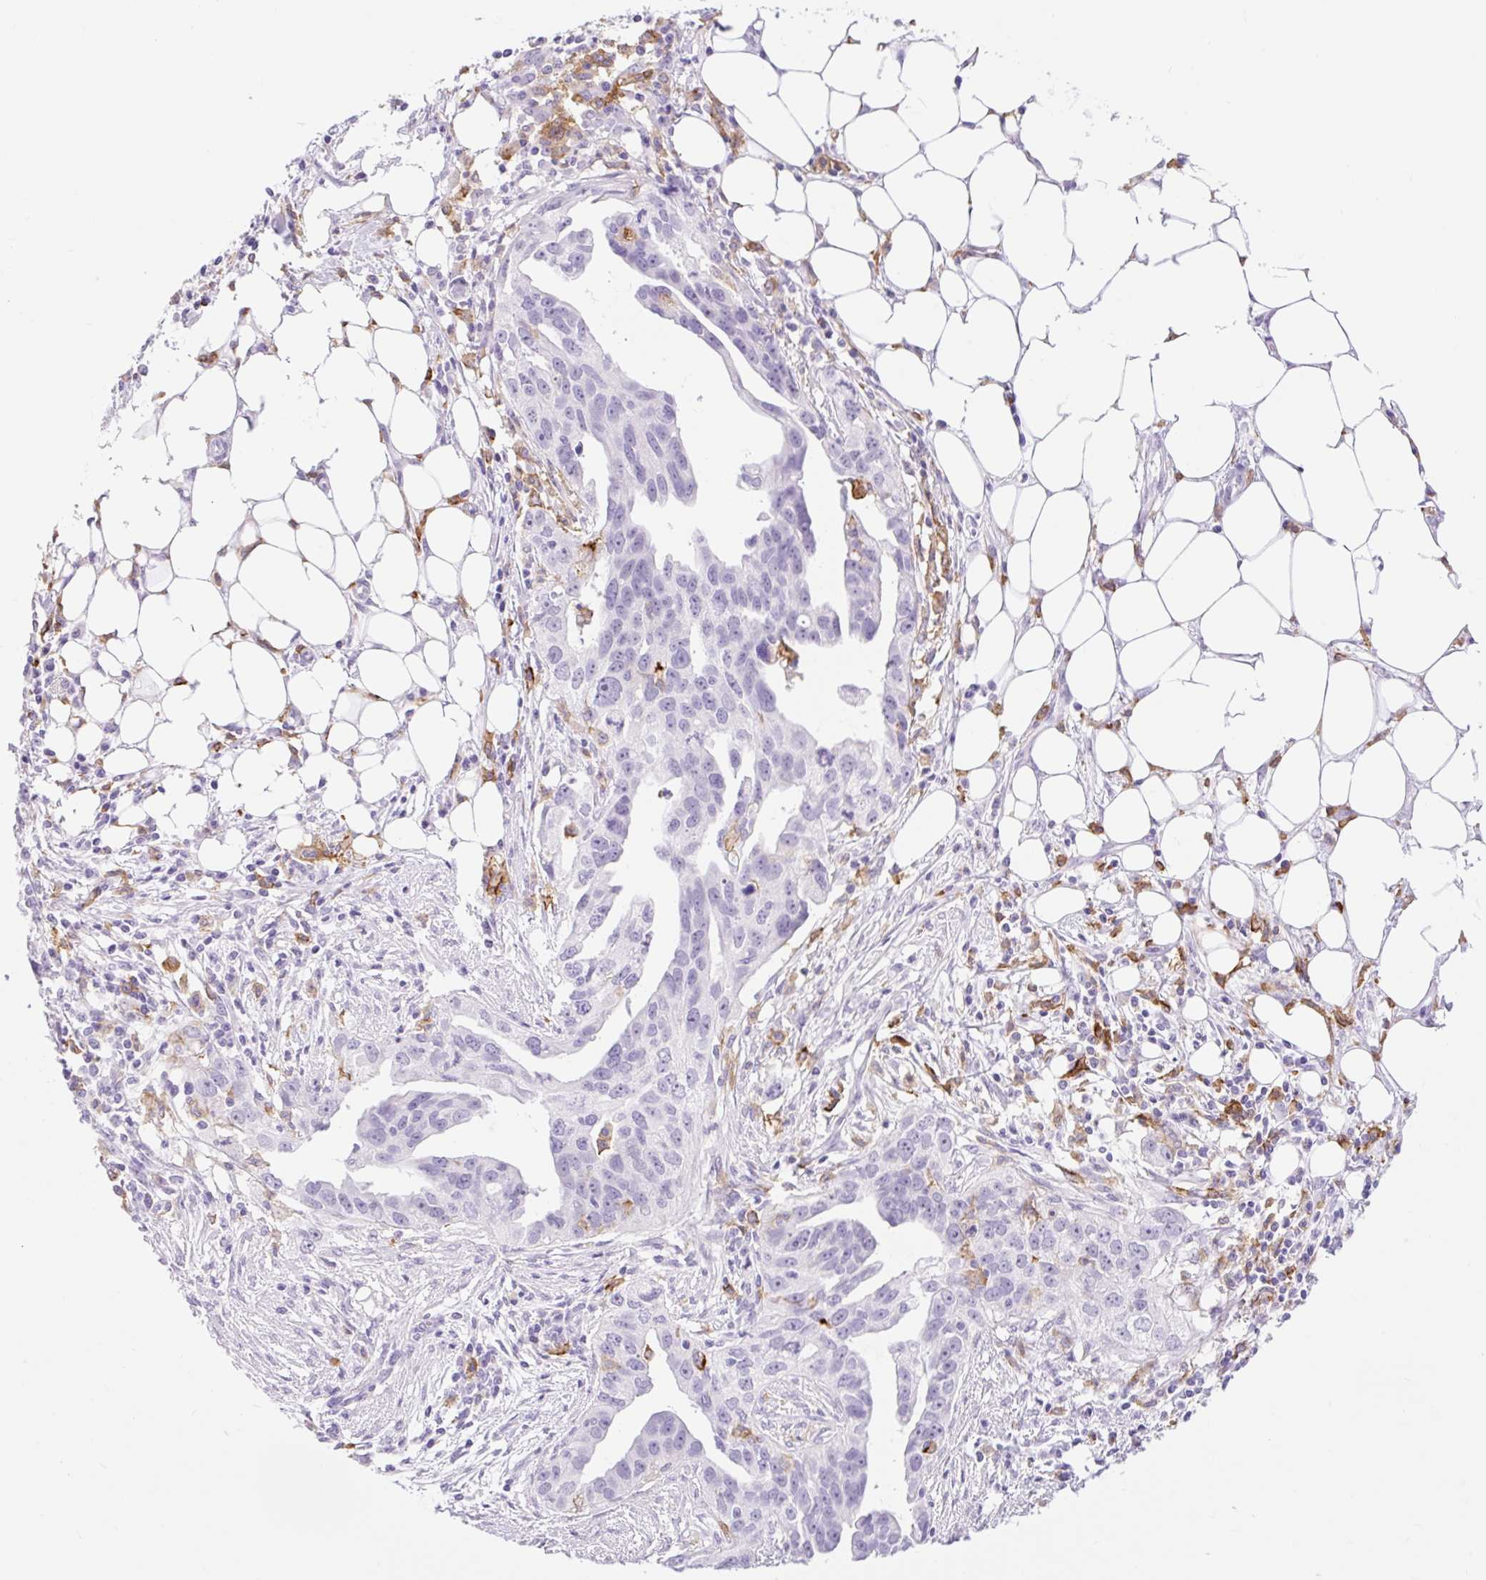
{"staining": {"intensity": "negative", "quantity": "none", "location": "none"}, "tissue": "ovarian cancer", "cell_type": "Tumor cells", "image_type": "cancer", "snomed": [{"axis": "morphology", "description": "Carcinoma, endometroid"}, {"axis": "morphology", "description": "Cystadenocarcinoma, serous, NOS"}, {"axis": "topography", "description": "Ovary"}], "caption": "An IHC histopathology image of endometroid carcinoma (ovarian) is shown. There is no staining in tumor cells of endometroid carcinoma (ovarian). (DAB (3,3'-diaminobenzidine) immunohistochemistry (IHC) with hematoxylin counter stain).", "gene": "SIGLEC1", "patient": {"sex": "female", "age": 45}}